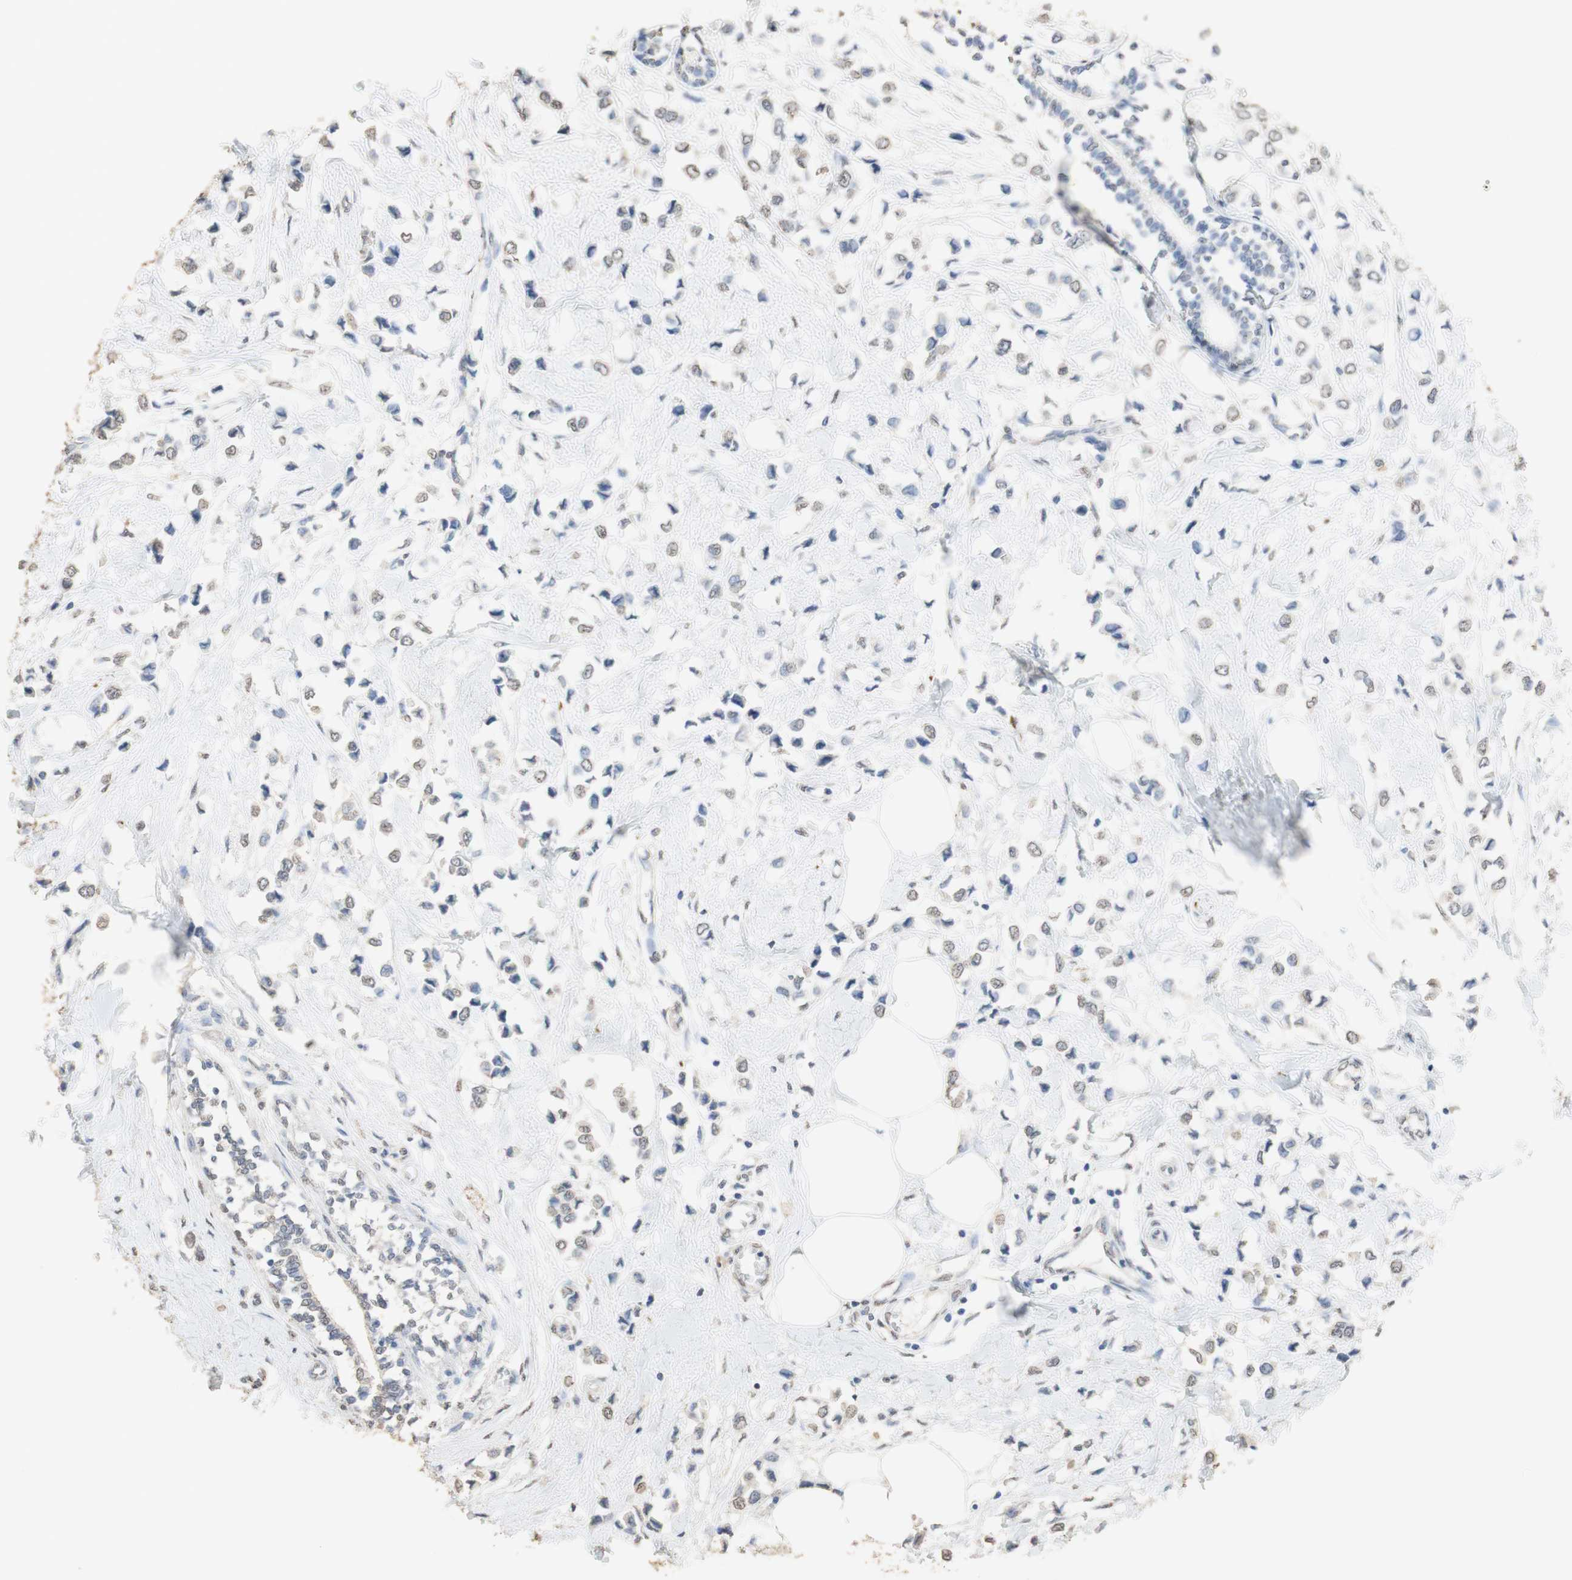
{"staining": {"intensity": "weak", "quantity": "25%-75%", "location": "nuclear"}, "tissue": "breast cancer", "cell_type": "Tumor cells", "image_type": "cancer", "snomed": [{"axis": "morphology", "description": "Lobular carcinoma"}, {"axis": "topography", "description": "Breast"}], "caption": "This is an image of immunohistochemistry (IHC) staining of breast cancer (lobular carcinoma), which shows weak positivity in the nuclear of tumor cells.", "gene": "L1CAM", "patient": {"sex": "female", "age": 51}}